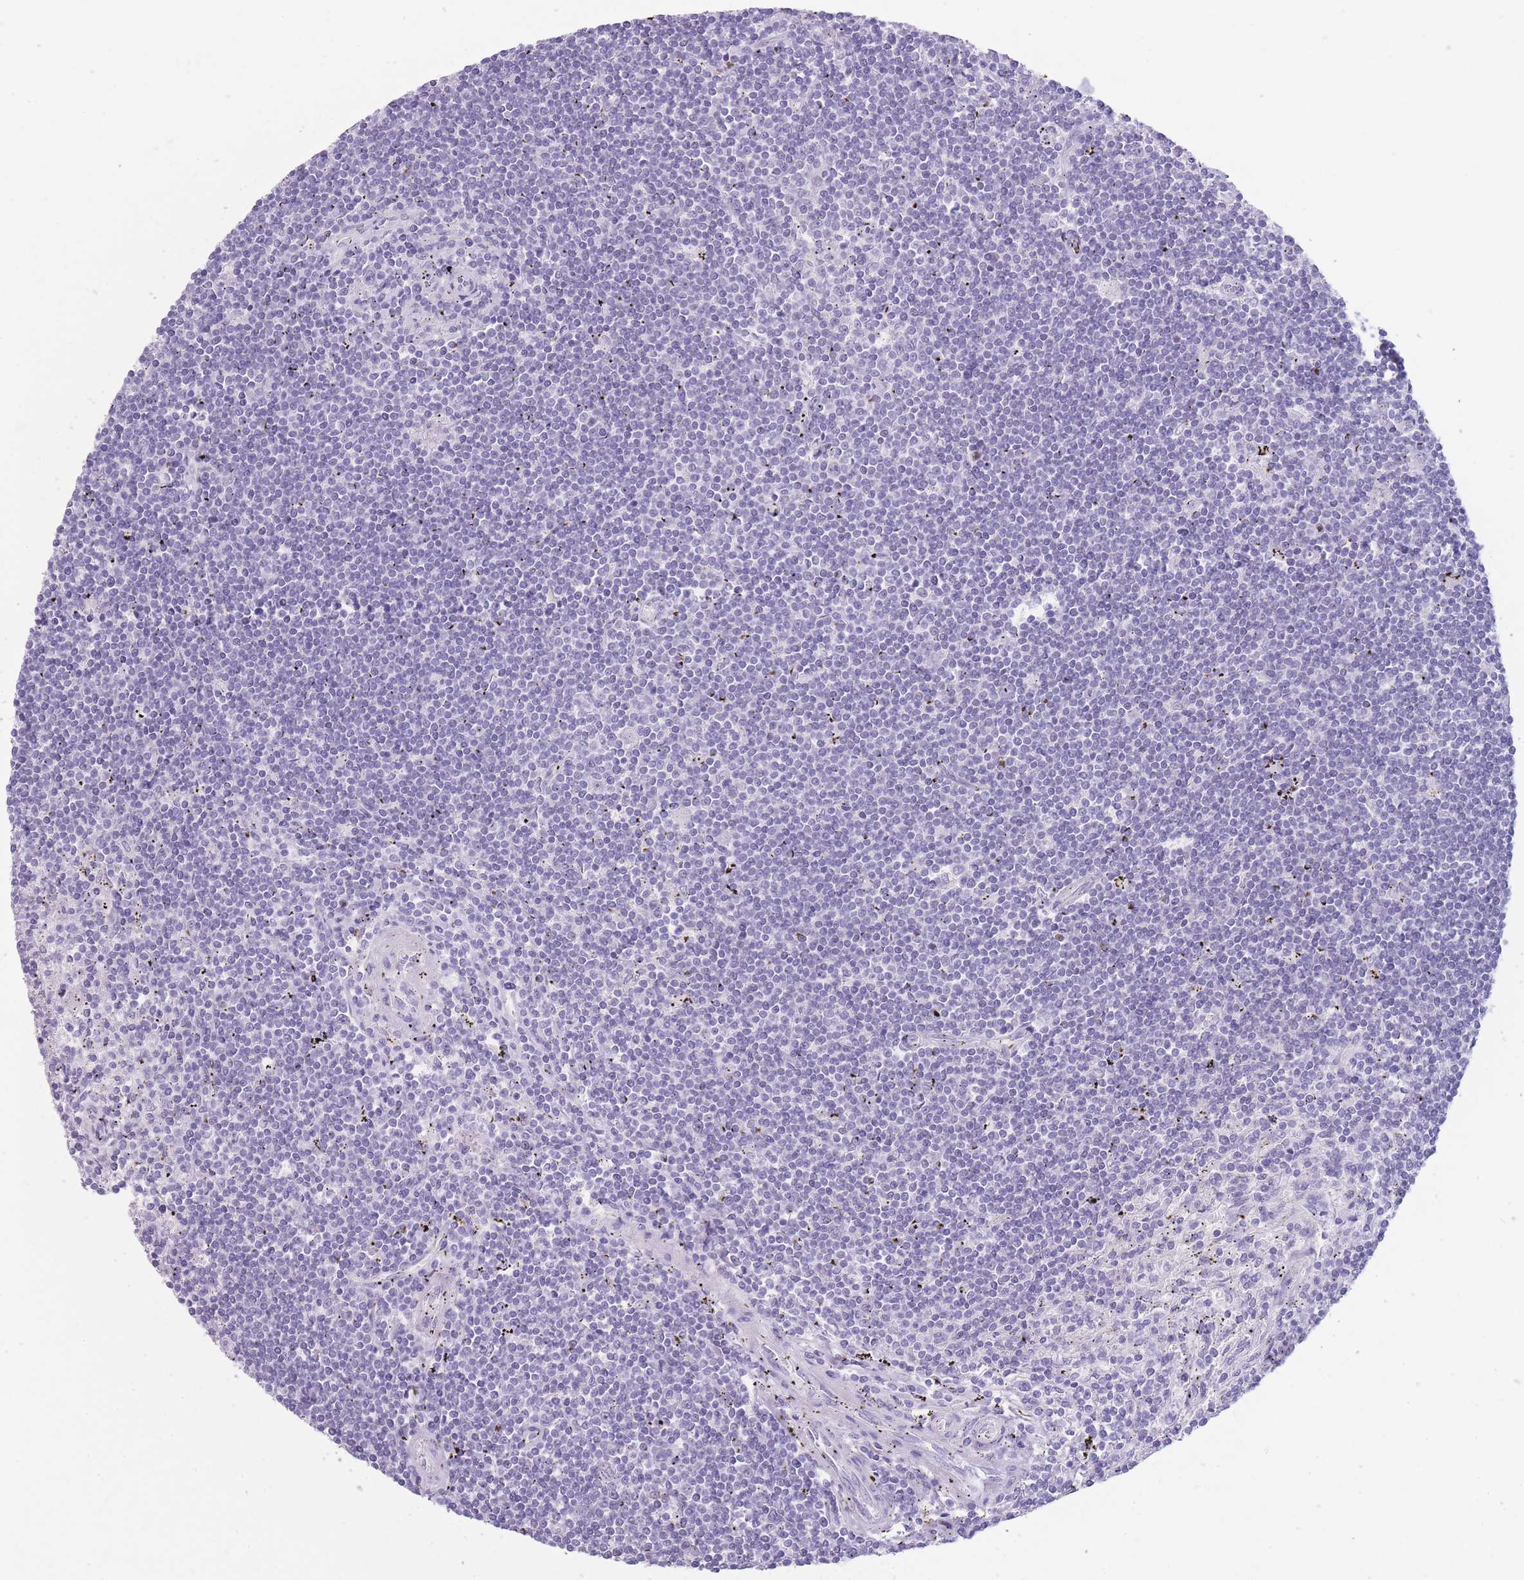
{"staining": {"intensity": "negative", "quantity": "none", "location": "none"}, "tissue": "lymphoma", "cell_type": "Tumor cells", "image_type": "cancer", "snomed": [{"axis": "morphology", "description": "Malignant lymphoma, non-Hodgkin's type, Low grade"}, {"axis": "topography", "description": "Spleen"}], "caption": "This is a histopathology image of IHC staining of malignant lymphoma, non-Hodgkin's type (low-grade), which shows no positivity in tumor cells.", "gene": "DCANP1", "patient": {"sex": "male", "age": 76}}